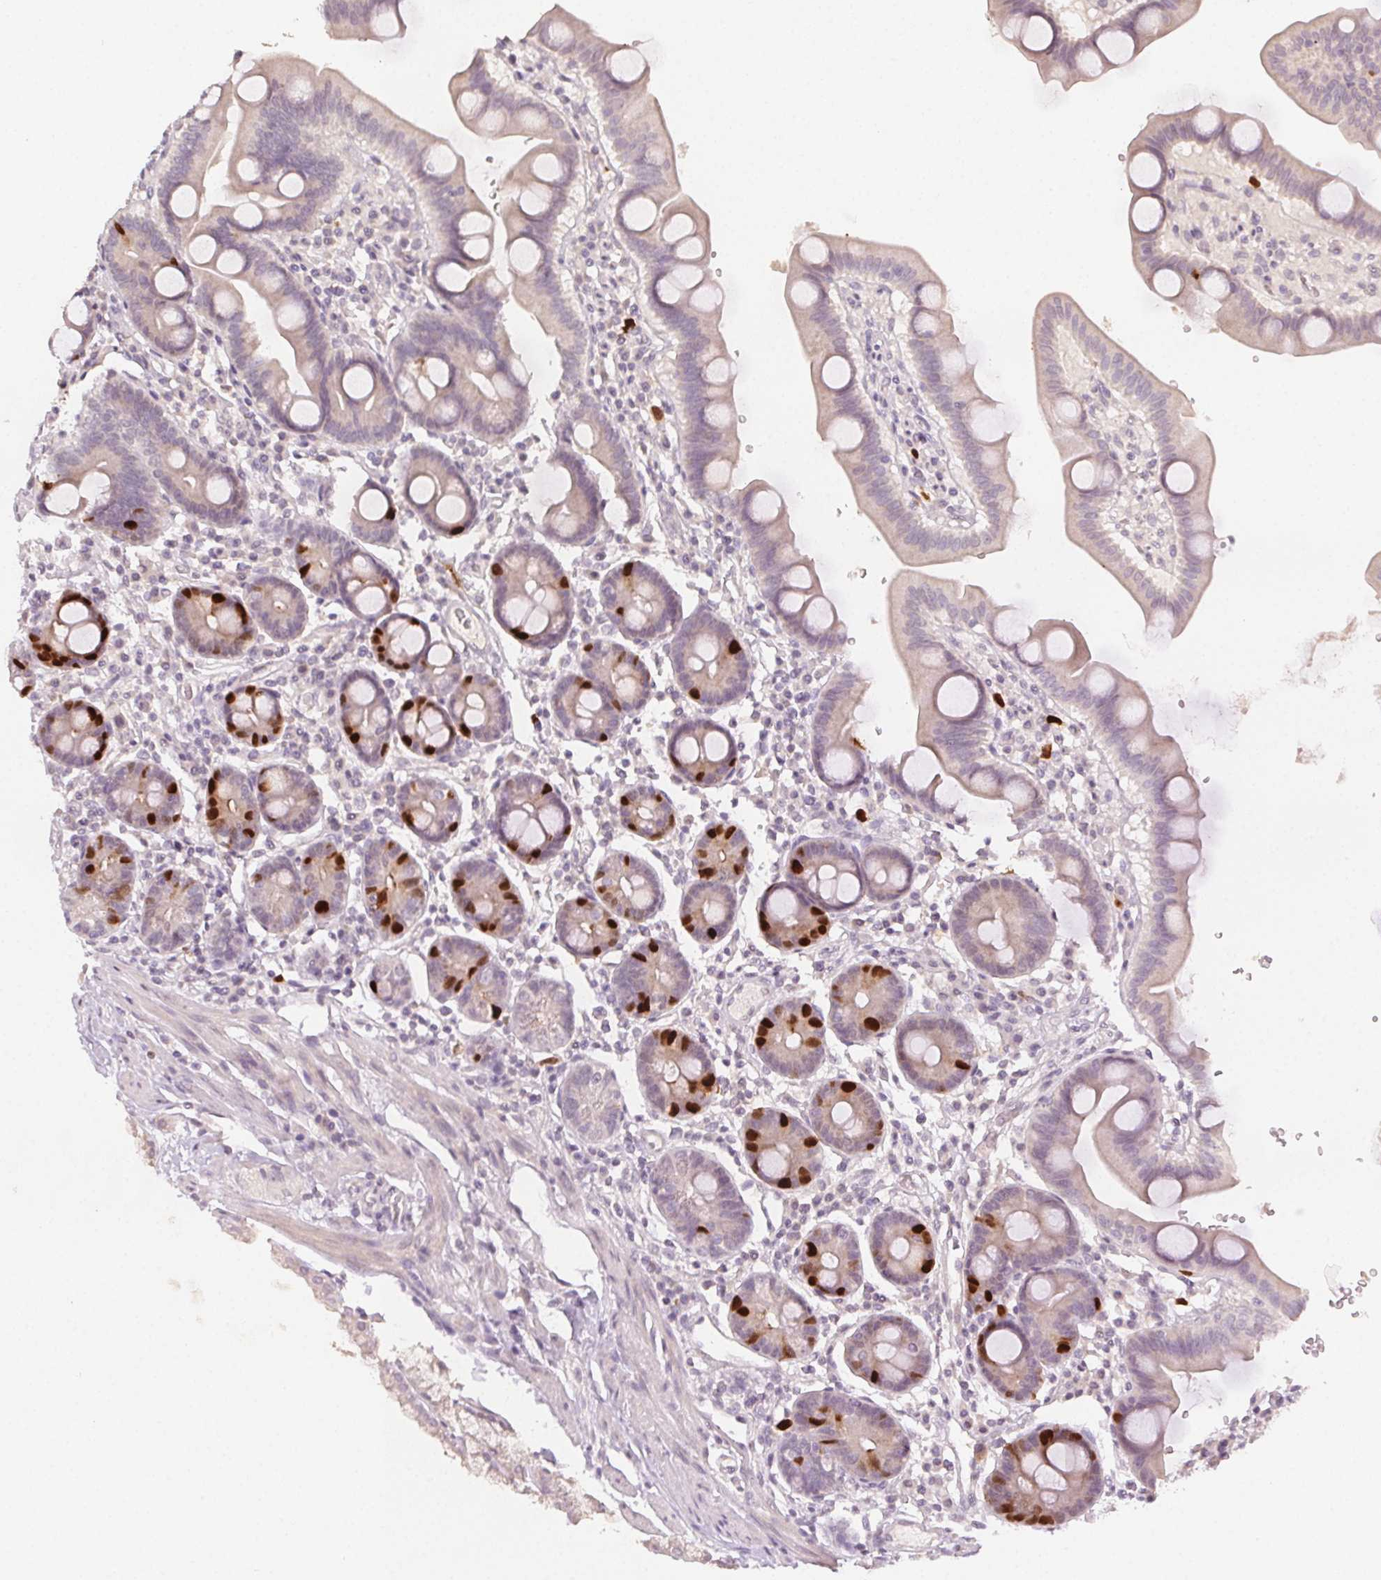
{"staining": {"intensity": "strong", "quantity": "25%-75%", "location": "nuclear"}, "tissue": "duodenum", "cell_type": "Glandular cells", "image_type": "normal", "snomed": [{"axis": "morphology", "description": "Normal tissue, NOS"}, {"axis": "topography", "description": "Duodenum"}], "caption": "IHC staining of unremarkable duodenum, which shows high levels of strong nuclear positivity in approximately 25%-75% of glandular cells indicating strong nuclear protein expression. The staining was performed using DAB (3,3'-diaminobenzidine) (brown) for protein detection and nuclei were counterstained in hematoxylin (blue).", "gene": "ANLN", "patient": {"sex": "male", "age": 59}}